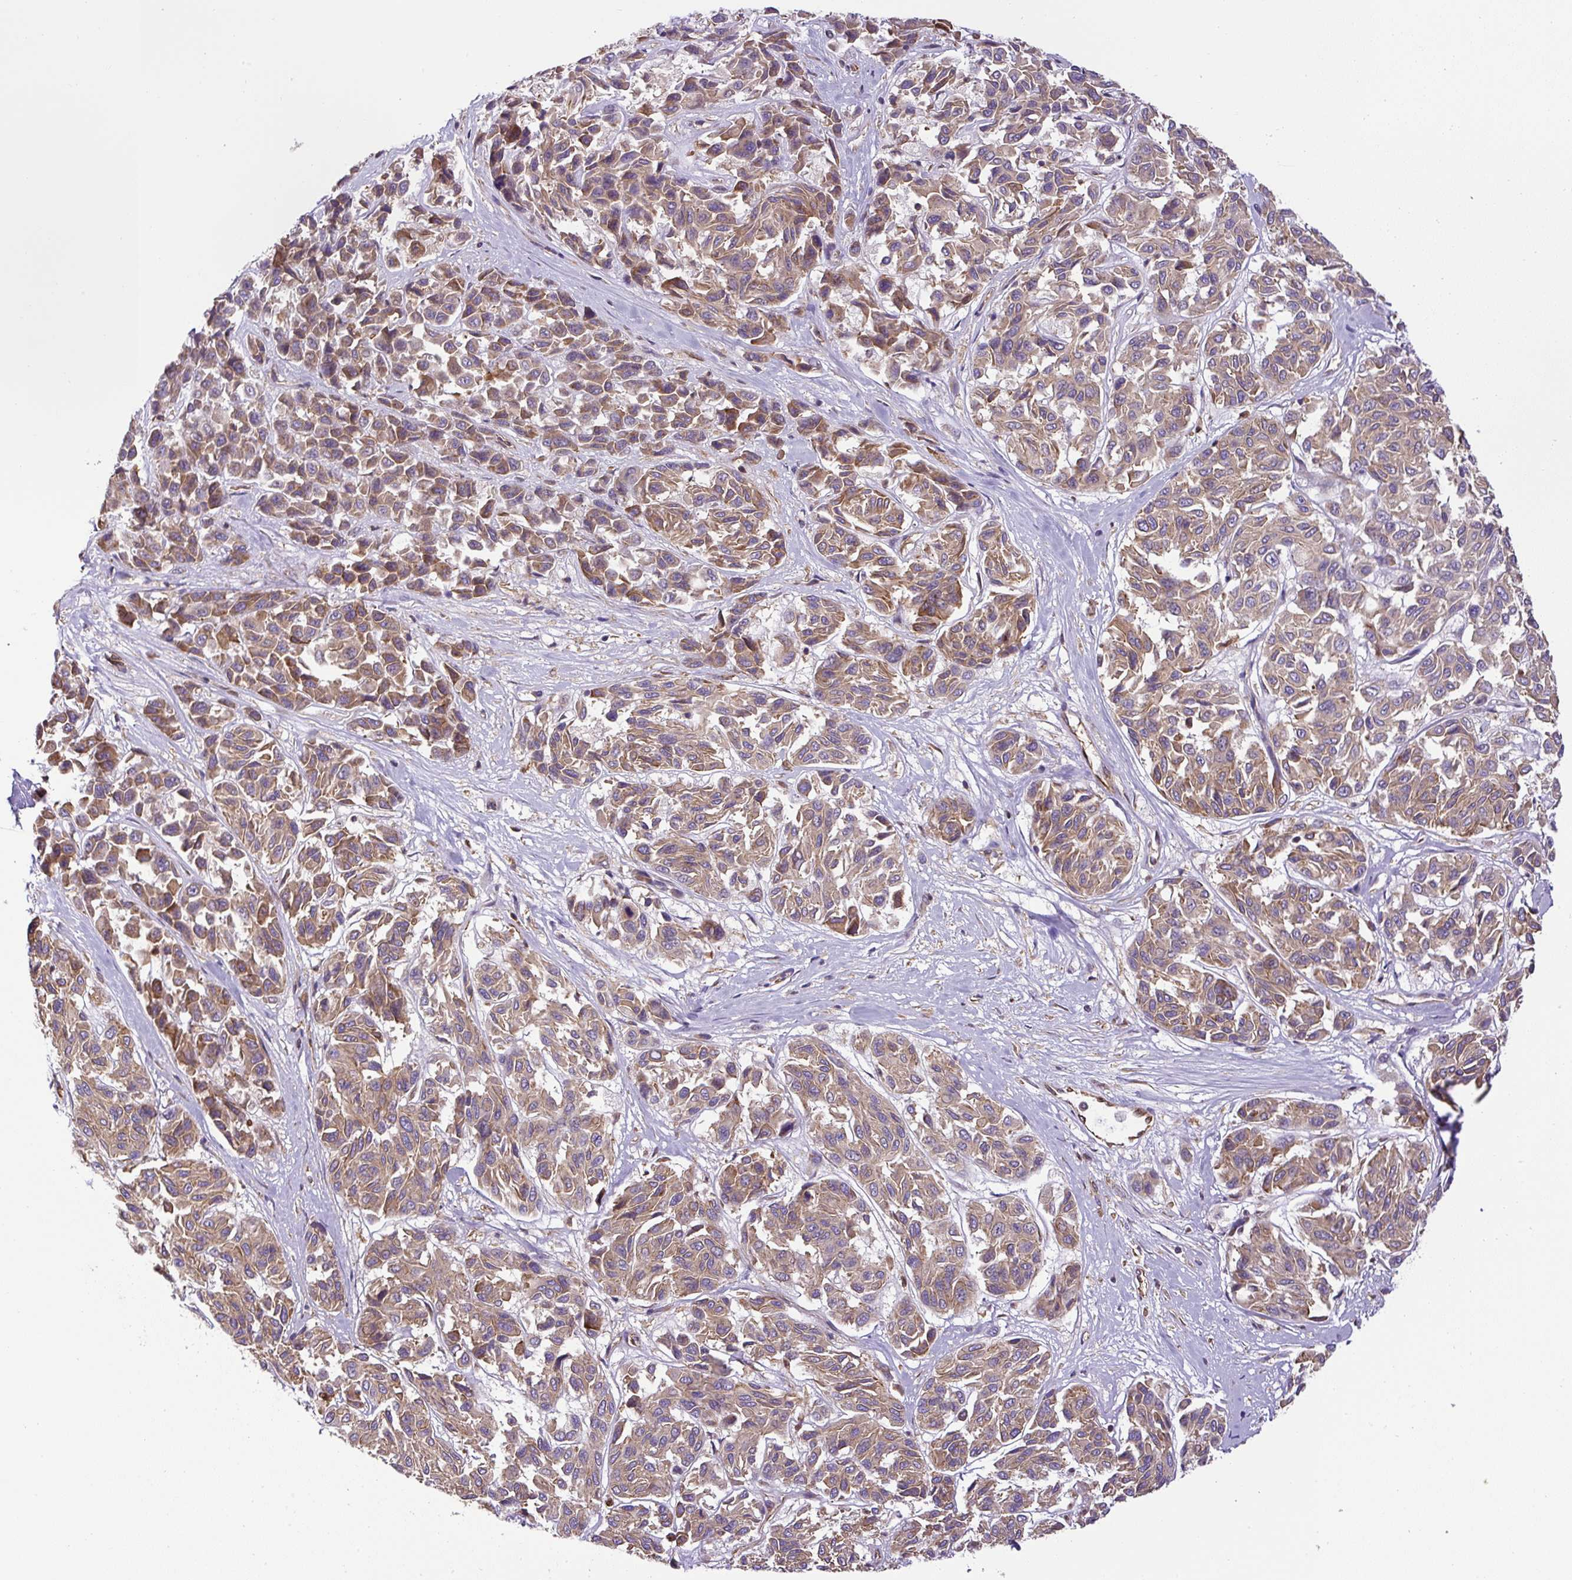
{"staining": {"intensity": "moderate", "quantity": ">75%", "location": "cytoplasmic/membranous"}, "tissue": "melanoma", "cell_type": "Tumor cells", "image_type": "cancer", "snomed": [{"axis": "morphology", "description": "Malignant melanoma, NOS"}, {"axis": "topography", "description": "Skin"}], "caption": "The immunohistochemical stain shows moderate cytoplasmic/membranous positivity in tumor cells of melanoma tissue.", "gene": "DCTN1", "patient": {"sex": "female", "age": 66}}